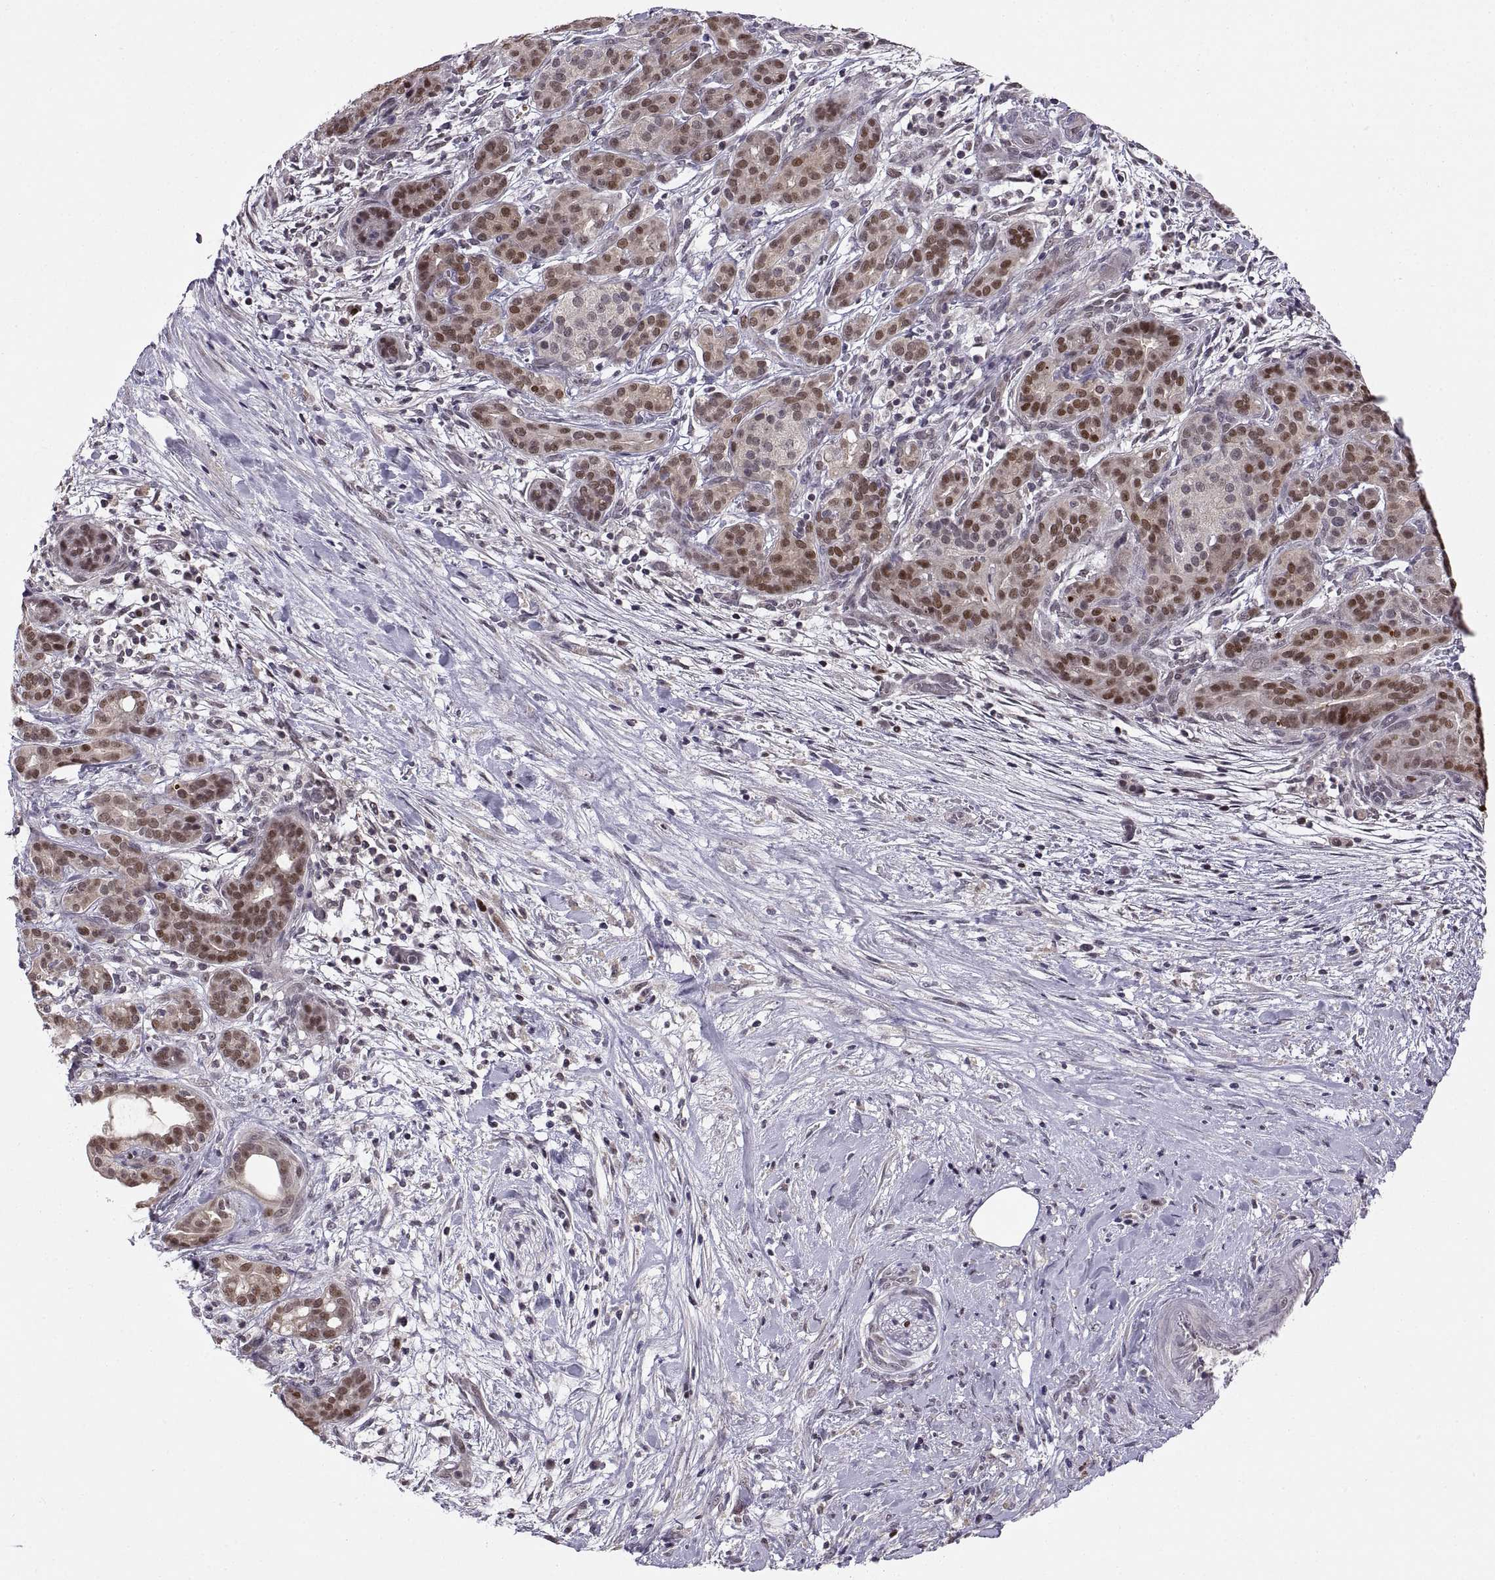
{"staining": {"intensity": "moderate", "quantity": ">75%", "location": "nuclear"}, "tissue": "pancreatic cancer", "cell_type": "Tumor cells", "image_type": "cancer", "snomed": [{"axis": "morphology", "description": "Adenocarcinoma, NOS"}, {"axis": "topography", "description": "Pancreas"}], "caption": "Pancreatic adenocarcinoma stained with immunohistochemistry (IHC) reveals moderate nuclear staining in about >75% of tumor cells.", "gene": "CHFR", "patient": {"sex": "male", "age": 44}}